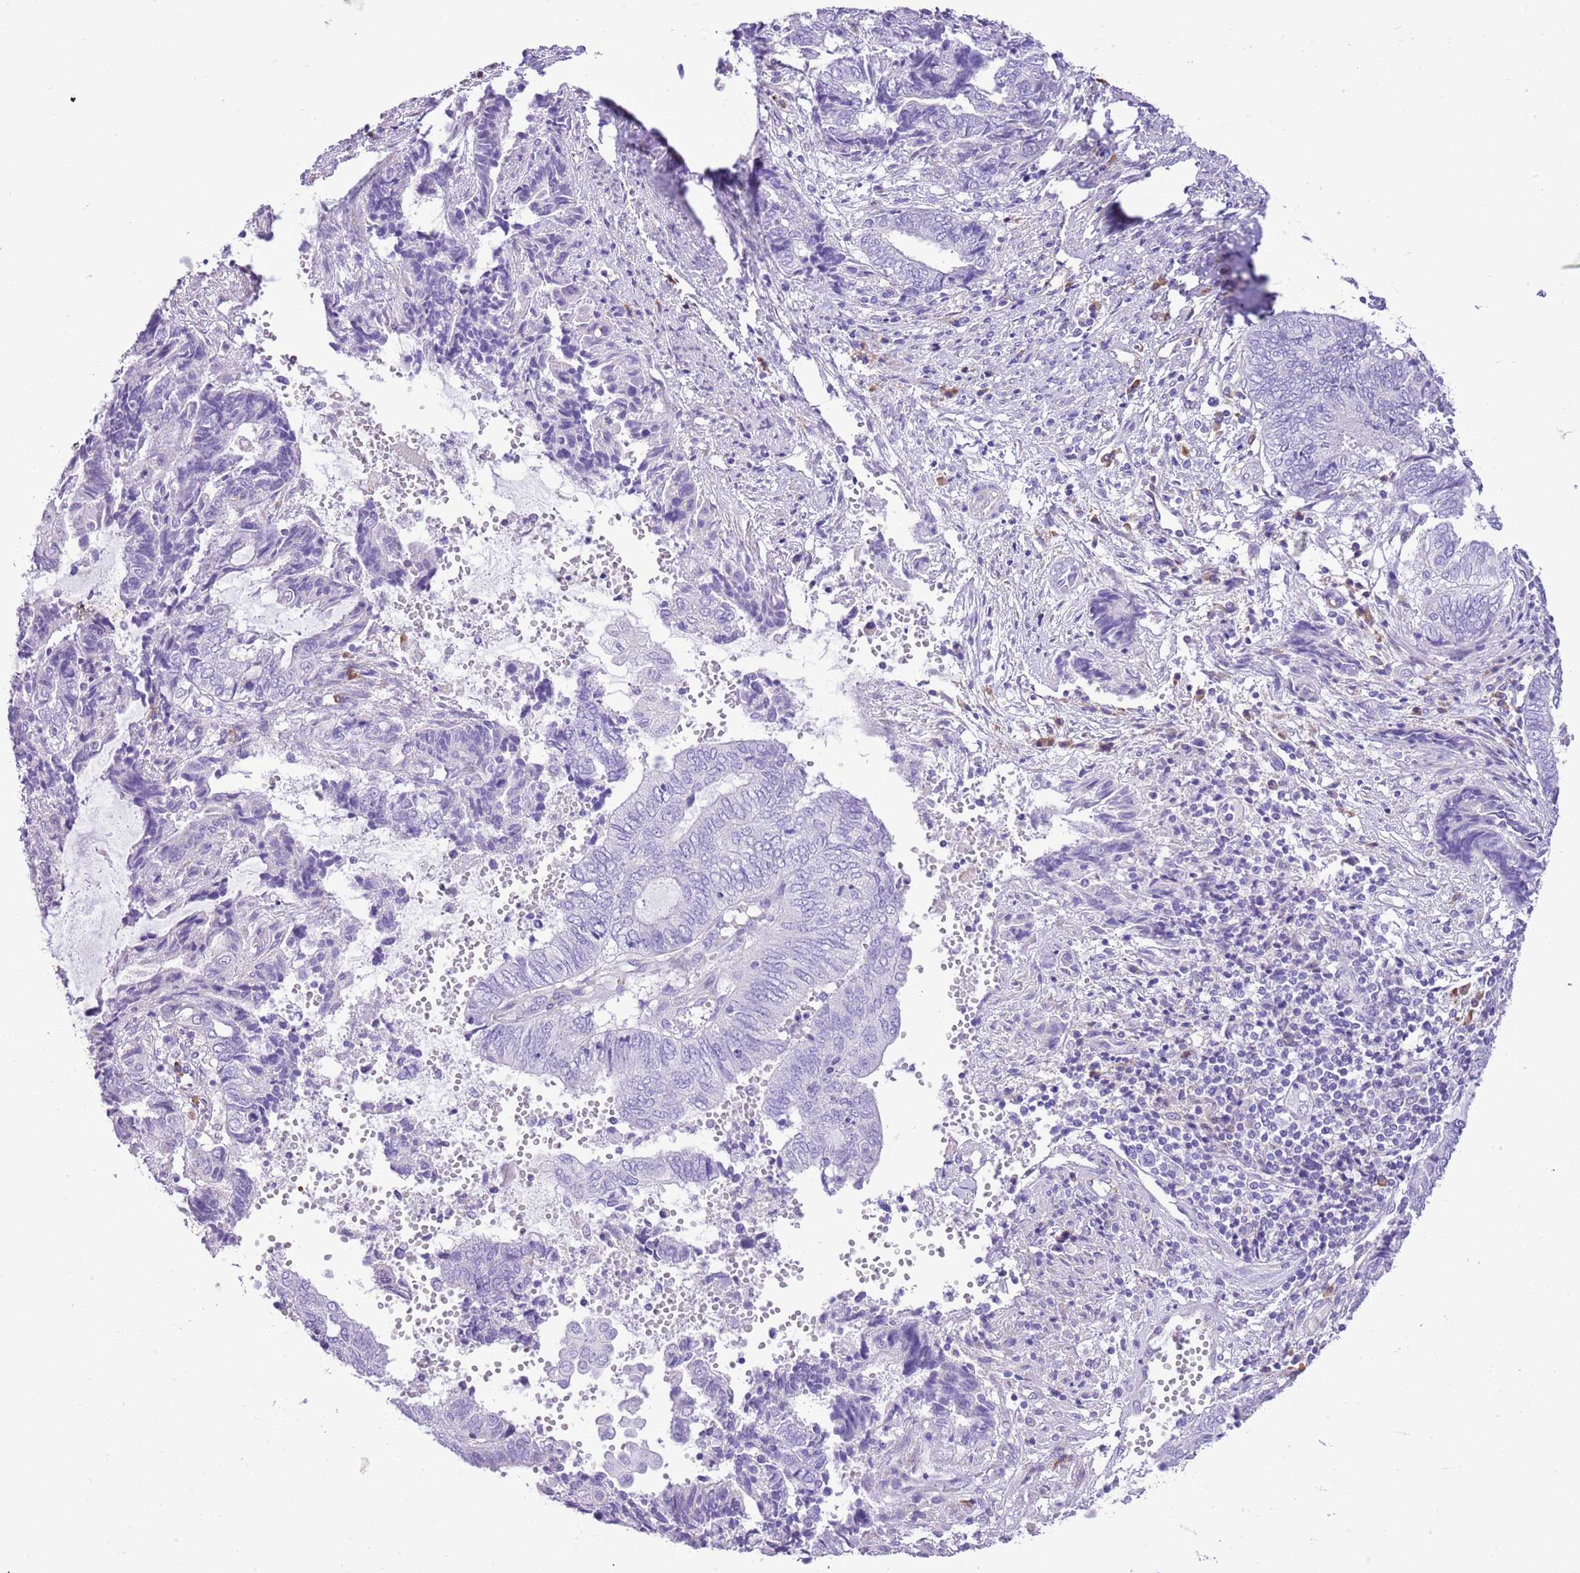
{"staining": {"intensity": "negative", "quantity": "none", "location": "none"}, "tissue": "endometrial cancer", "cell_type": "Tumor cells", "image_type": "cancer", "snomed": [{"axis": "morphology", "description": "Adenocarcinoma, NOS"}, {"axis": "topography", "description": "Uterus"}, {"axis": "topography", "description": "Endometrium"}], "caption": "IHC of human endometrial adenocarcinoma demonstrates no expression in tumor cells. (DAB (3,3'-diaminobenzidine) IHC visualized using brightfield microscopy, high magnification).", "gene": "AAR2", "patient": {"sex": "female", "age": 70}}